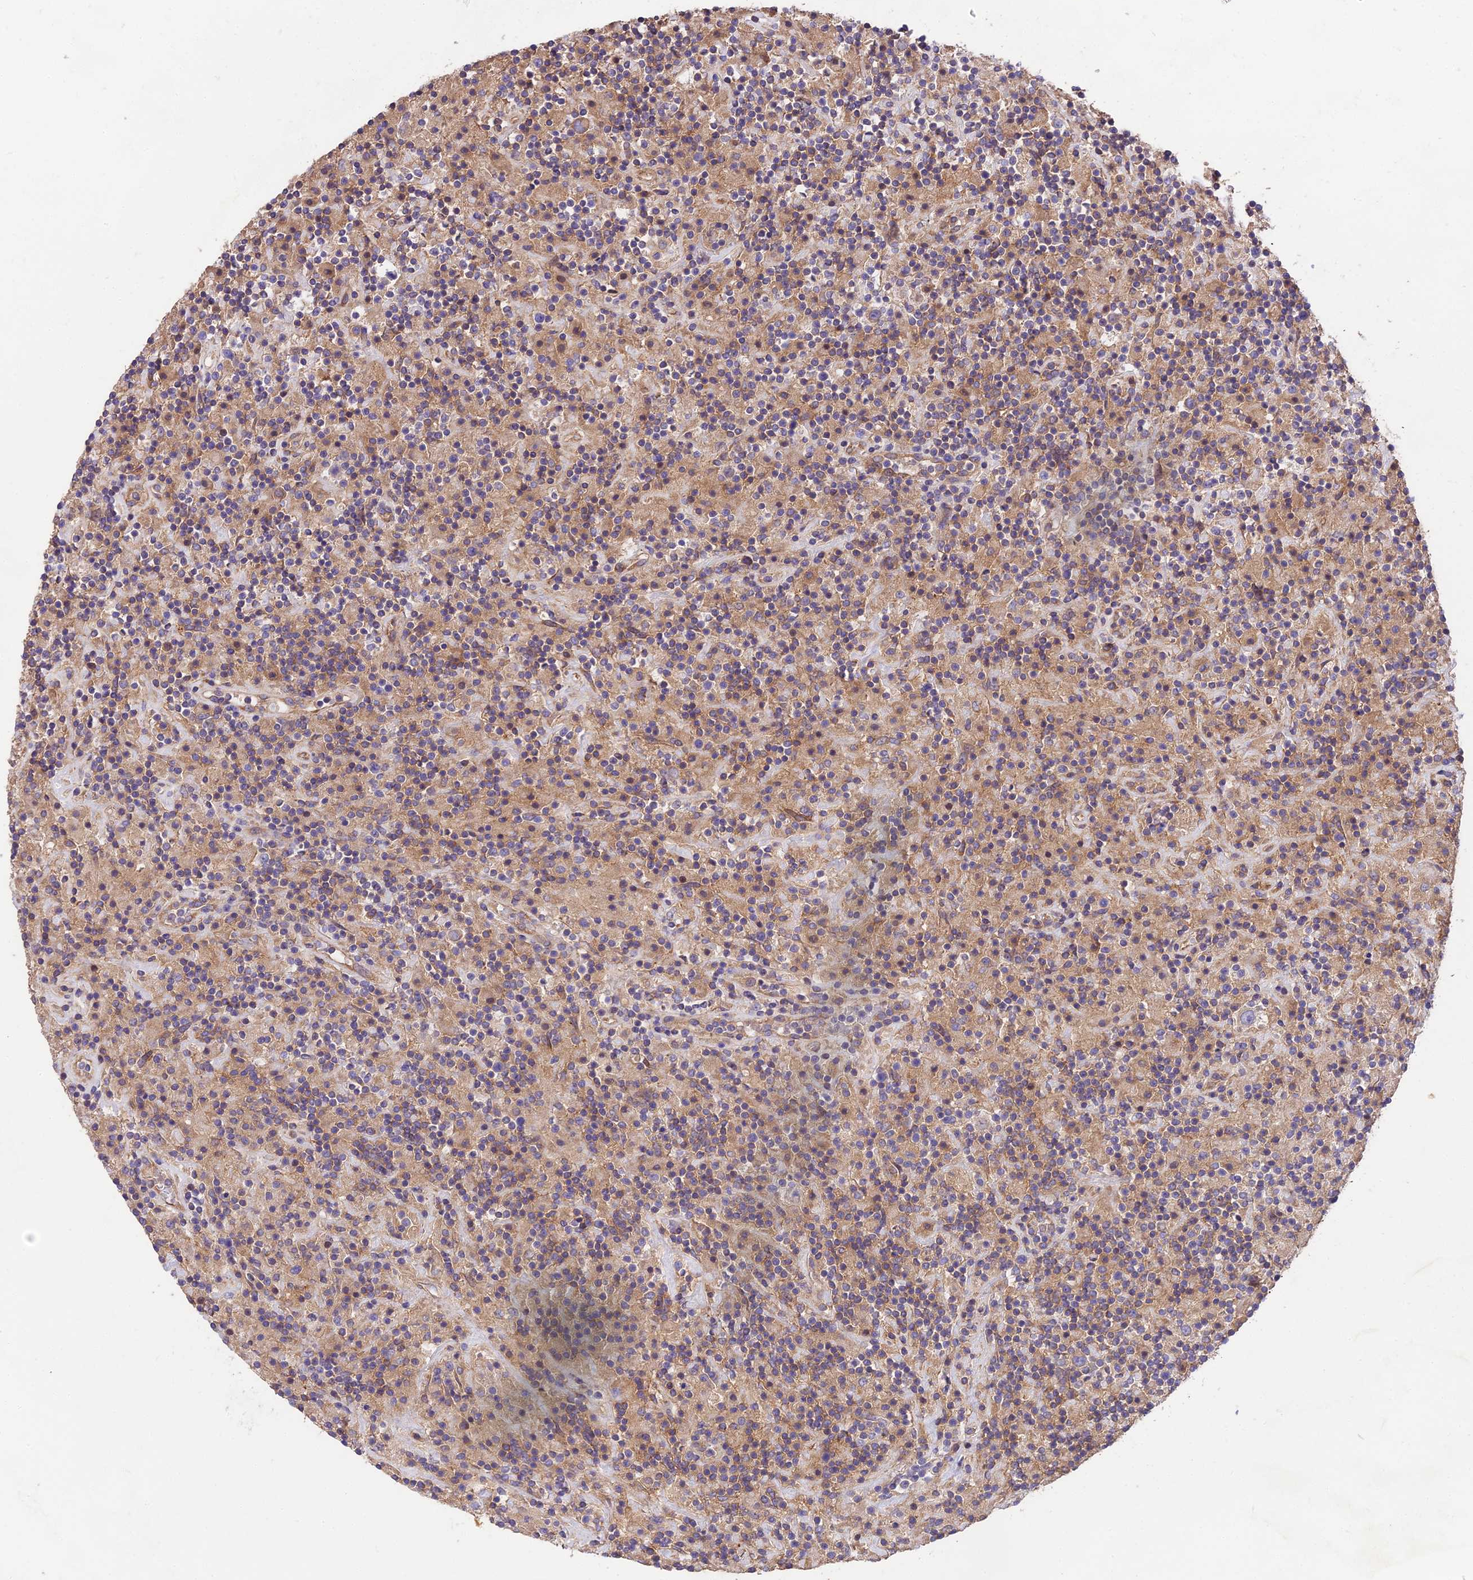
{"staining": {"intensity": "moderate", "quantity": "<25%", "location": "cytoplasmic/membranous"}, "tissue": "lymphoma", "cell_type": "Tumor cells", "image_type": "cancer", "snomed": [{"axis": "morphology", "description": "Hodgkin's disease, NOS"}, {"axis": "topography", "description": "Lymph node"}], "caption": "Immunohistochemistry micrograph of lymphoma stained for a protein (brown), which displays low levels of moderate cytoplasmic/membranous staining in approximately <25% of tumor cells.", "gene": "BLOC1S4", "patient": {"sex": "male", "age": 70}}